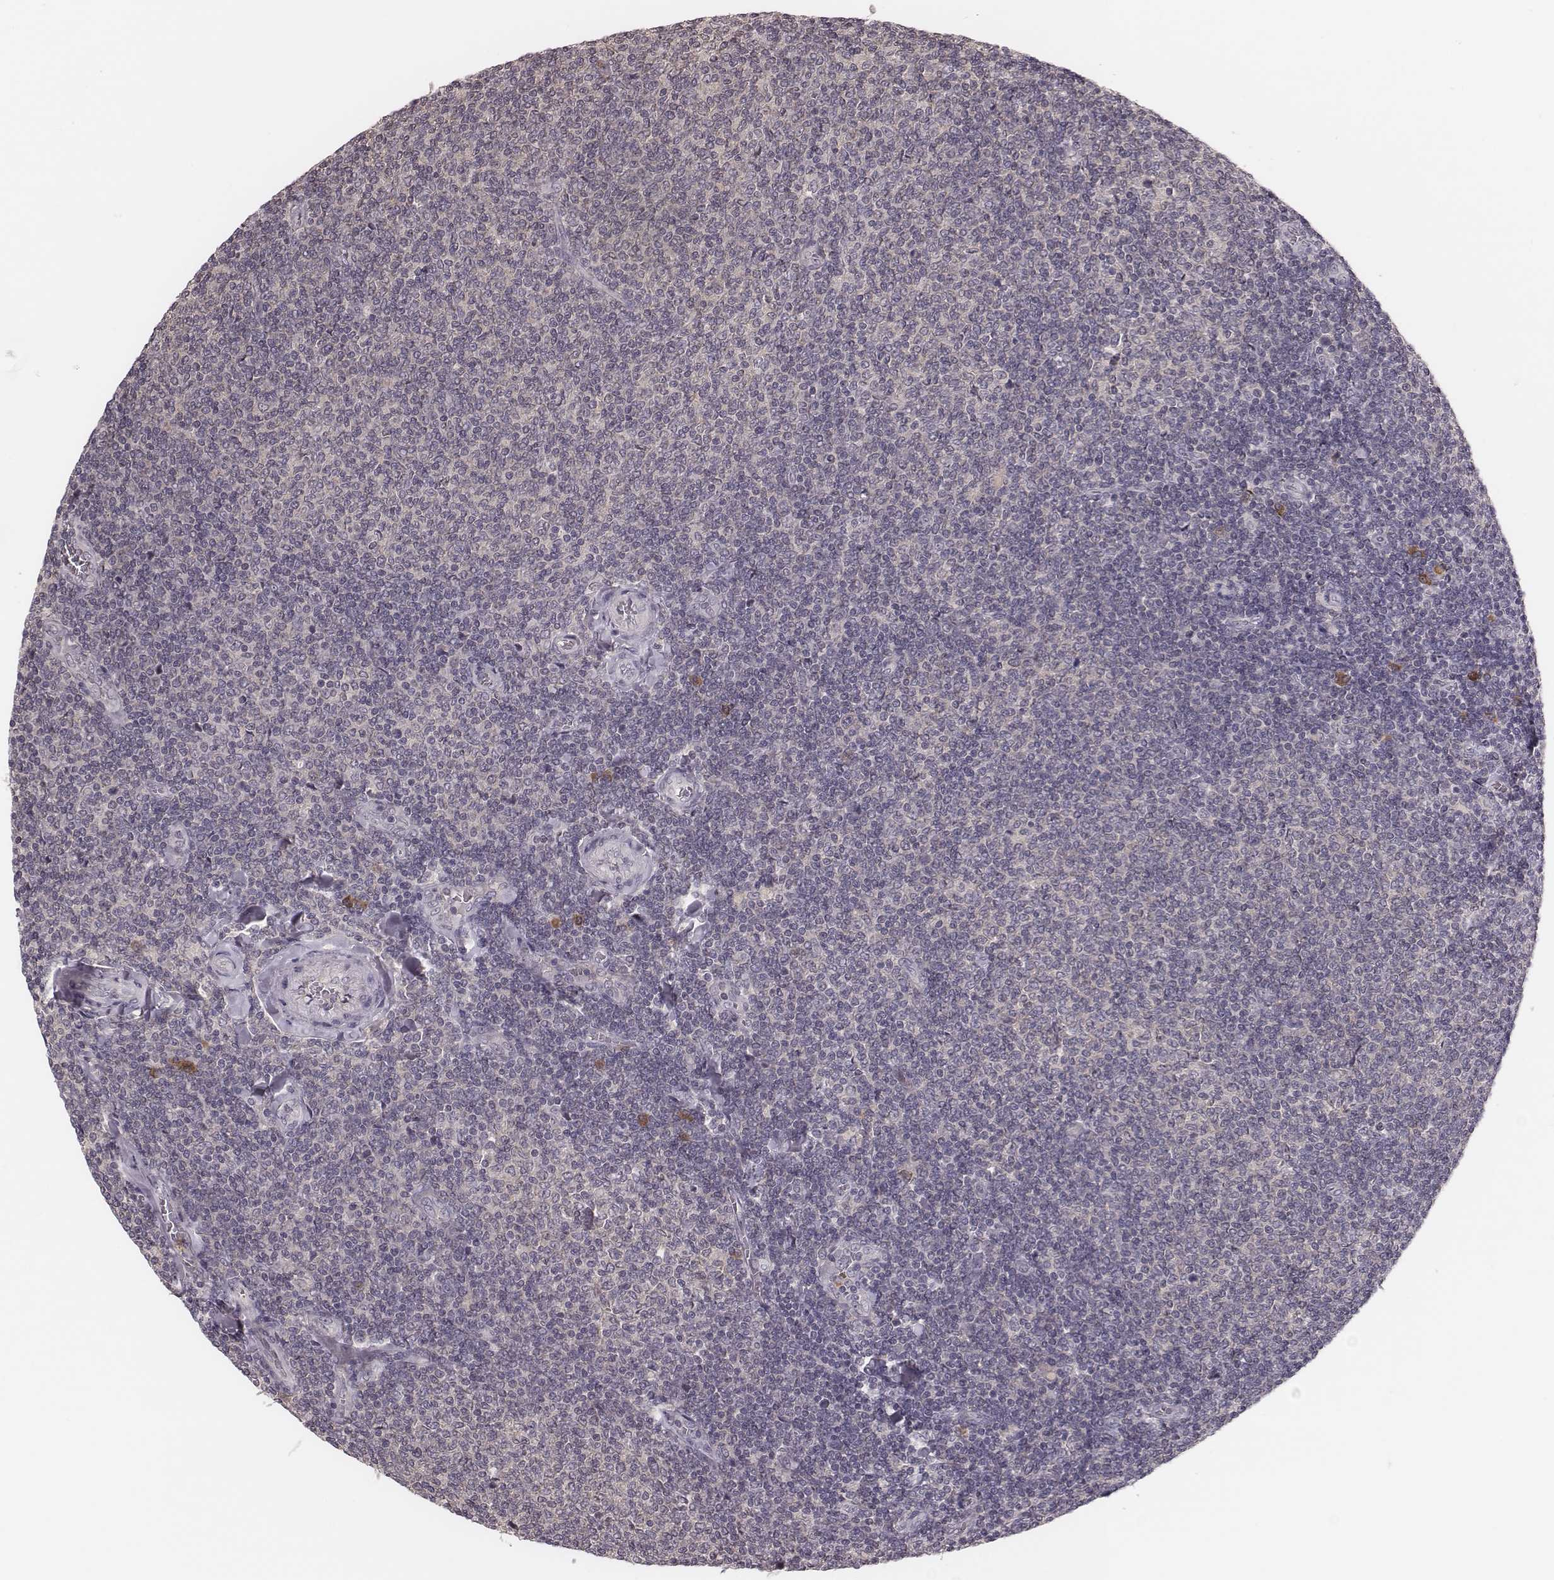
{"staining": {"intensity": "negative", "quantity": "none", "location": "none"}, "tissue": "lymphoma", "cell_type": "Tumor cells", "image_type": "cancer", "snomed": [{"axis": "morphology", "description": "Malignant lymphoma, non-Hodgkin's type, Low grade"}, {"axis": "topography", "description": "Lymph node"}], "caption": "There is no significant expression in tumor cells of low-grade malignant lymphoma, non-Hodgkin's type. (DAB immunohistochemistry (IHC), high magnification).", "gene": "P2RX5", "patient": {"sex": "male", "age": 52}}